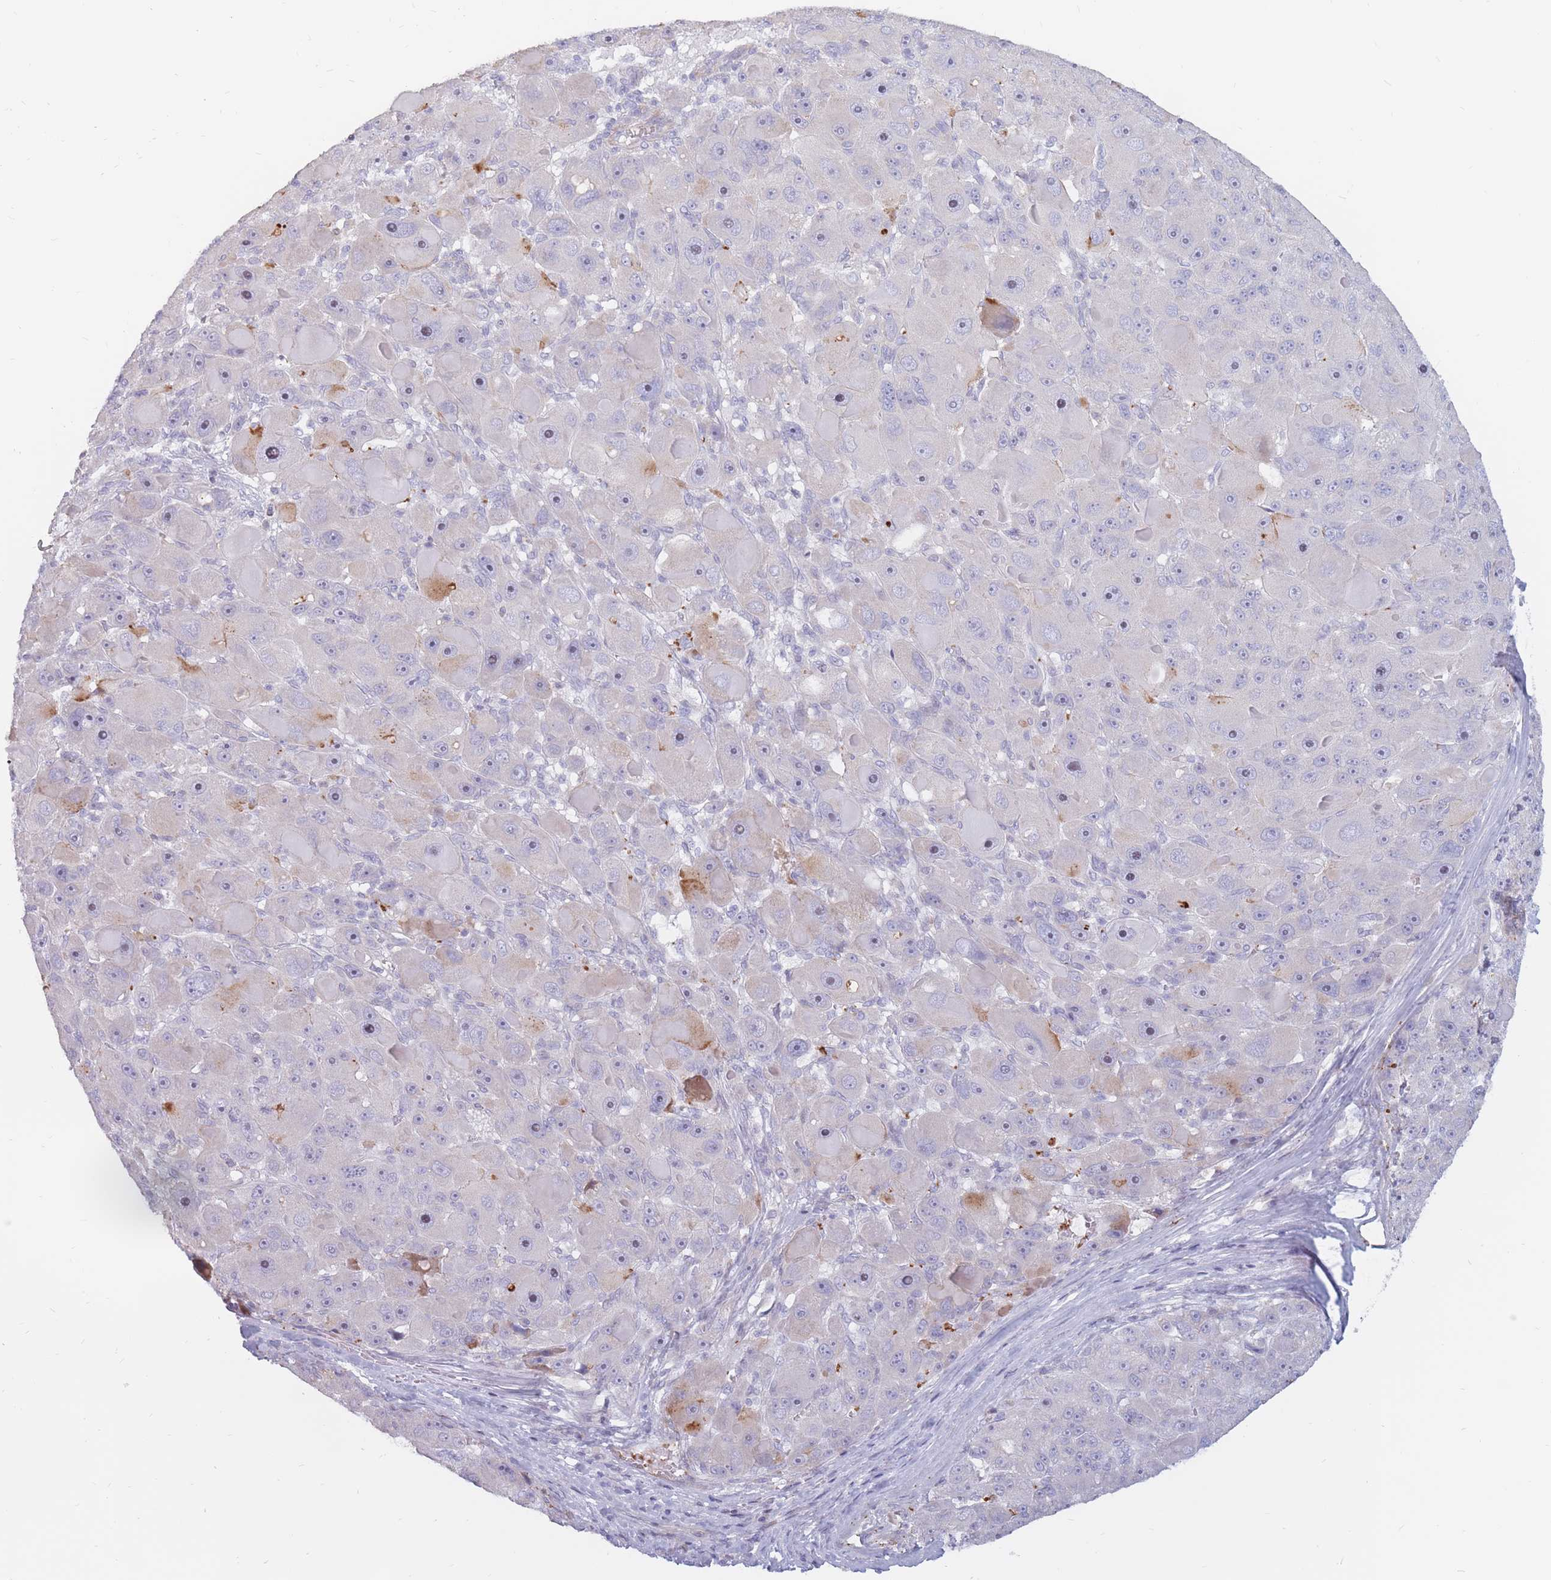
{"staining": {"intensity": "negative", "quantity": "none", "location": "none"}, "tissue": "liver cancer", "cell_type": "Tumor cells", "image_type": "cancer", "snomed": [{"axis": "morphology", "description": "Carcinoma, Hepatocellular, NOS"}, {"axis": "topography", "description": "Liver"}], "caption": "There is no significant positivity in tumor cells of hepatocellular carcinoma (liver).", "gene": "PTGDR", "patient": {"sex": "male", "age": 76}}